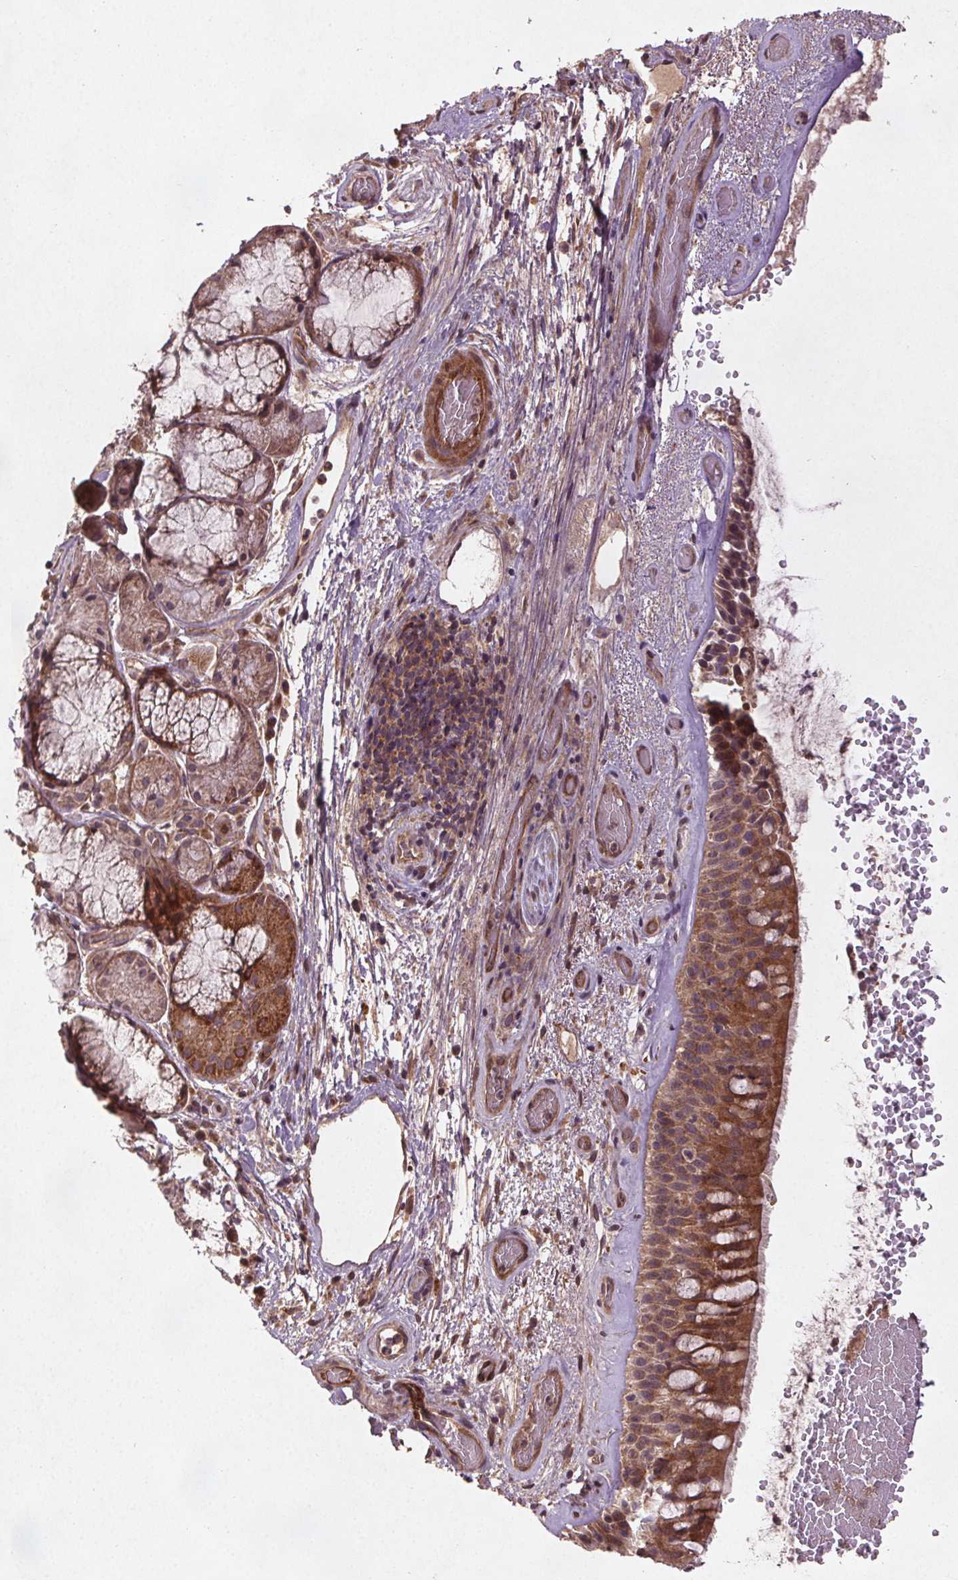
{"staining": {"intensity": "moderate", "quantity": ">75%", "location": "cytoplasmic/membranous"}, "tissue": "bronchus", "cell_type": "Respiratory epithelial cells", "image_type": "normal", "snomed": [{"axis": "morphology", "description": "Normal tissue, NOS"}, {"axis": "topography", "description": "Bronchus"}], "caption": "IHC staining of benign bronchus, which displays medium levels of moderate cytoplasmic/membranous positivity in approximately >75% of respiratory epithelial cells indicating moderate cytoplasmic/membranous protein expression. The staining was performed using DAB (3,3'-diaminobenzidine) (brown) for protein detection and nuclei were counterstained in hematoxylin (blue).", "gene": "SEC14L2", "patient": {"sex": "male", "age": 48}}